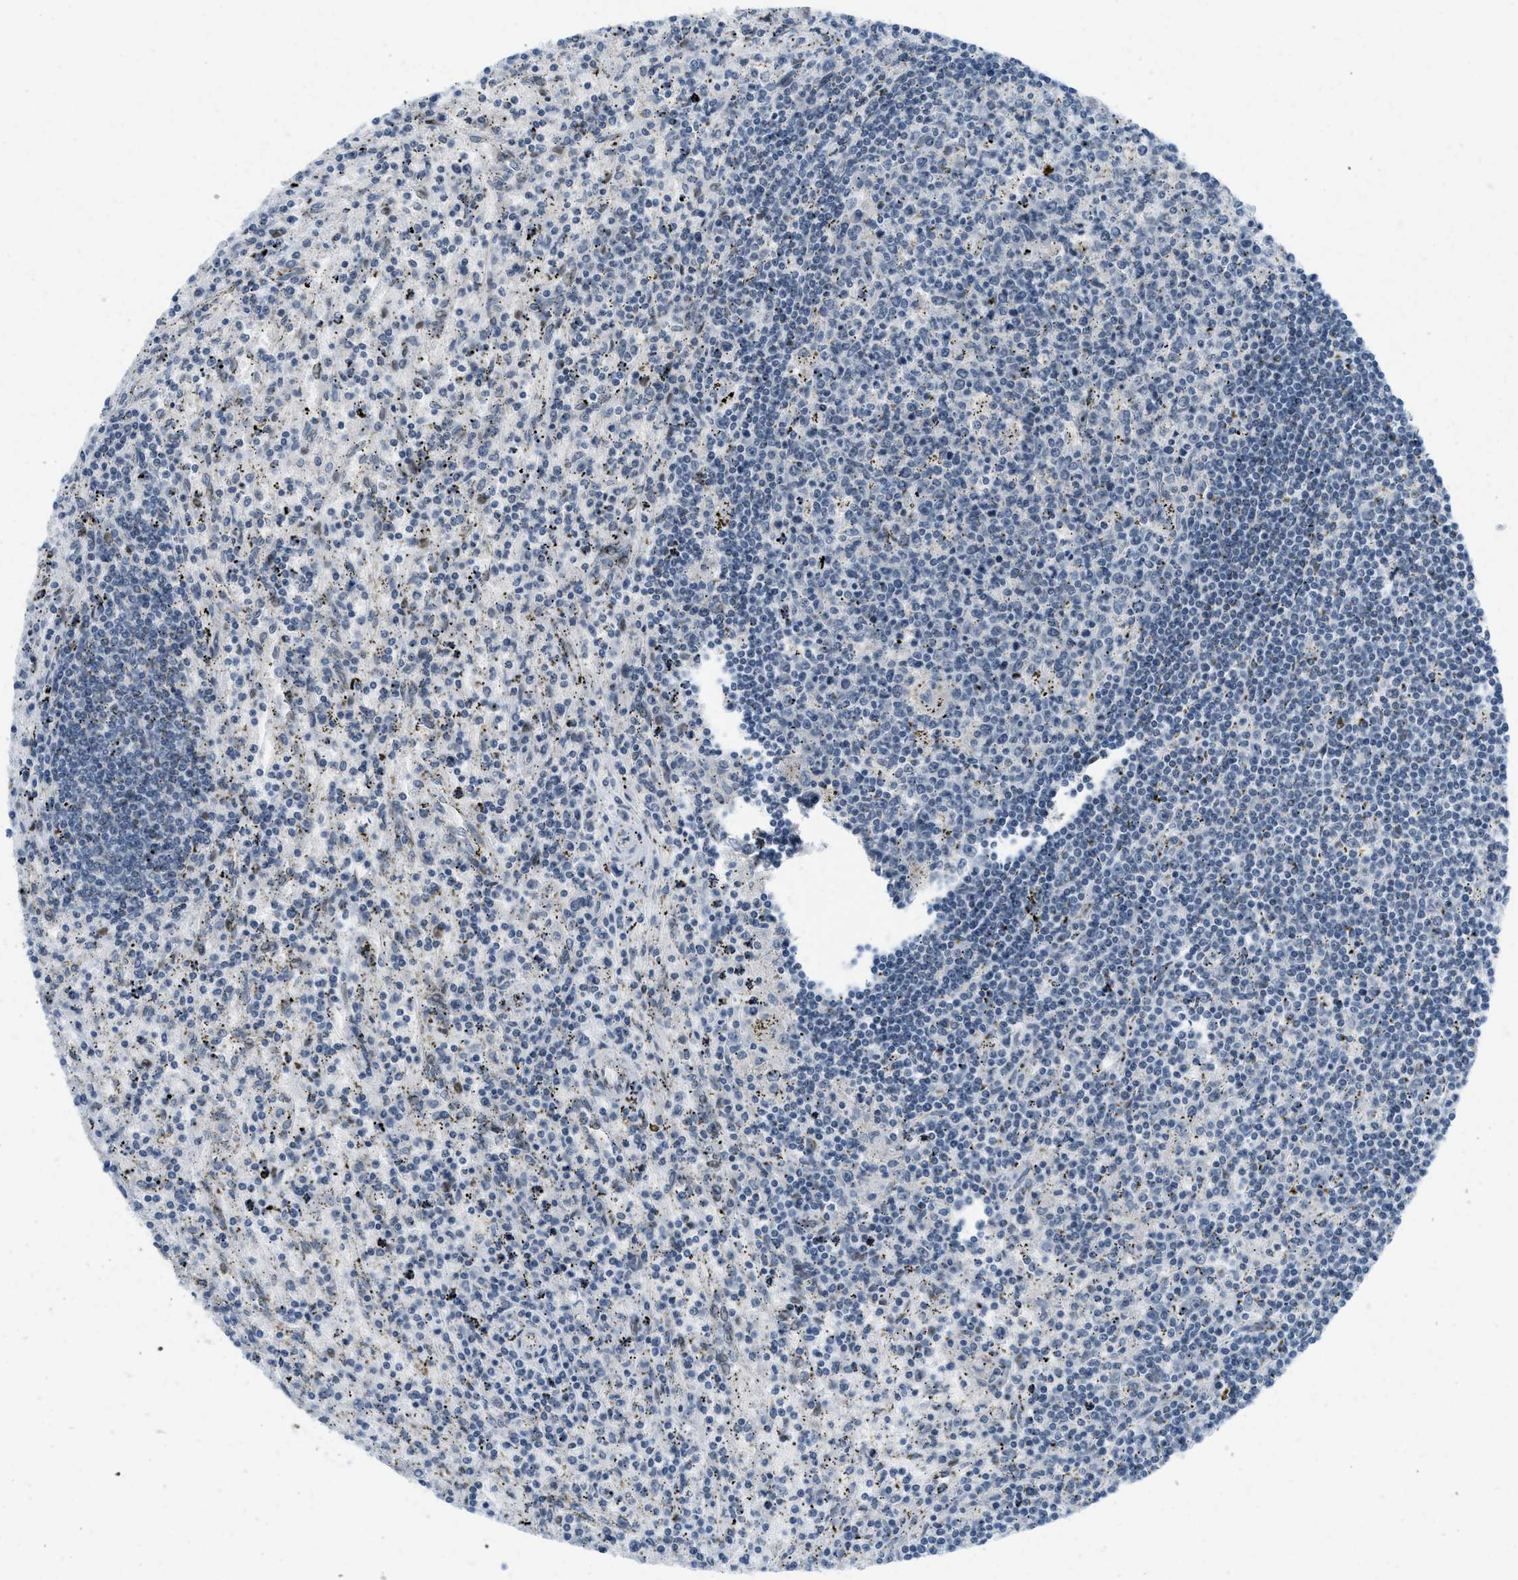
{"staining": {"intensity": "negative", "quantity": "none", "location": "none"}, "tissue": "lymphoma", "cell_type": "Tumor cells", "image_type": "cancer", "snomed": [{"axis": "morphology", "description": "Malignant lymphoma, non-Hodgkin's type, Low grade"}, {"axis": "topography", "description": "Spleen"}], "caption": "A micrograph of human lymphoma is negative for staining in tumor cells. (Brightfield microscopy of DAB (3,3'-diaminobenzidine) IHC at high magnification).", "gene": "PBX1", "patient": {"sex": "male", "age": 76}}